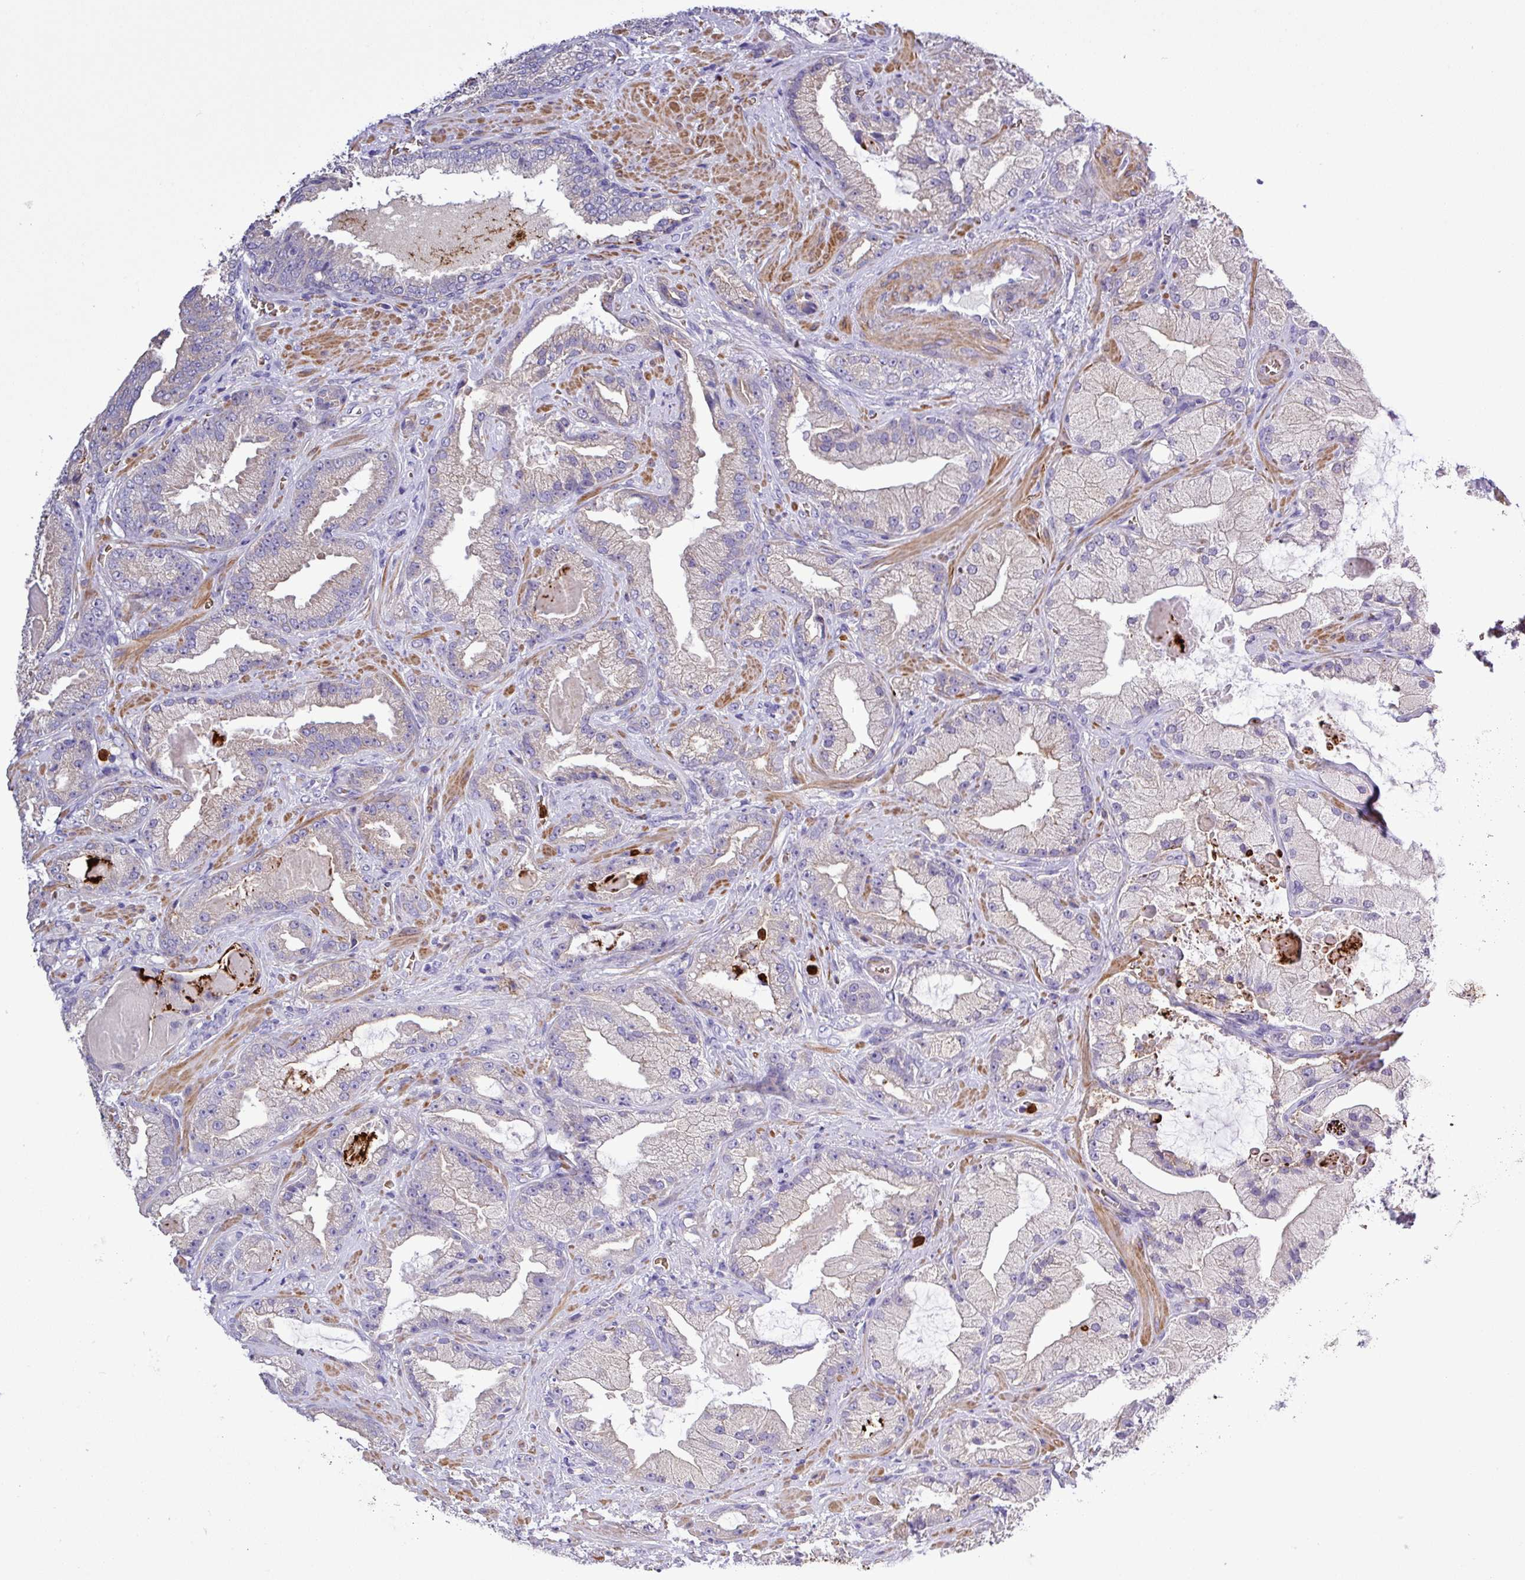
{"staining": {"intensity": "negative", "quantity": "none", "location": "none"}, "tissue": "prostate cancer", "cell_type": "Tumor cells", "image_type": "cancer", "snomed": [{"axis": "morphology", "description": "Adenocarcinoma, High grade"}, {"axis": "topography", "description": "Prostate"}], "caption": "Histopathology image shows no significant protein positivity in tumor cells of prostate cancer.", "gene": "MGAT4B", "patient": {"sex": "male", "age": 68}}